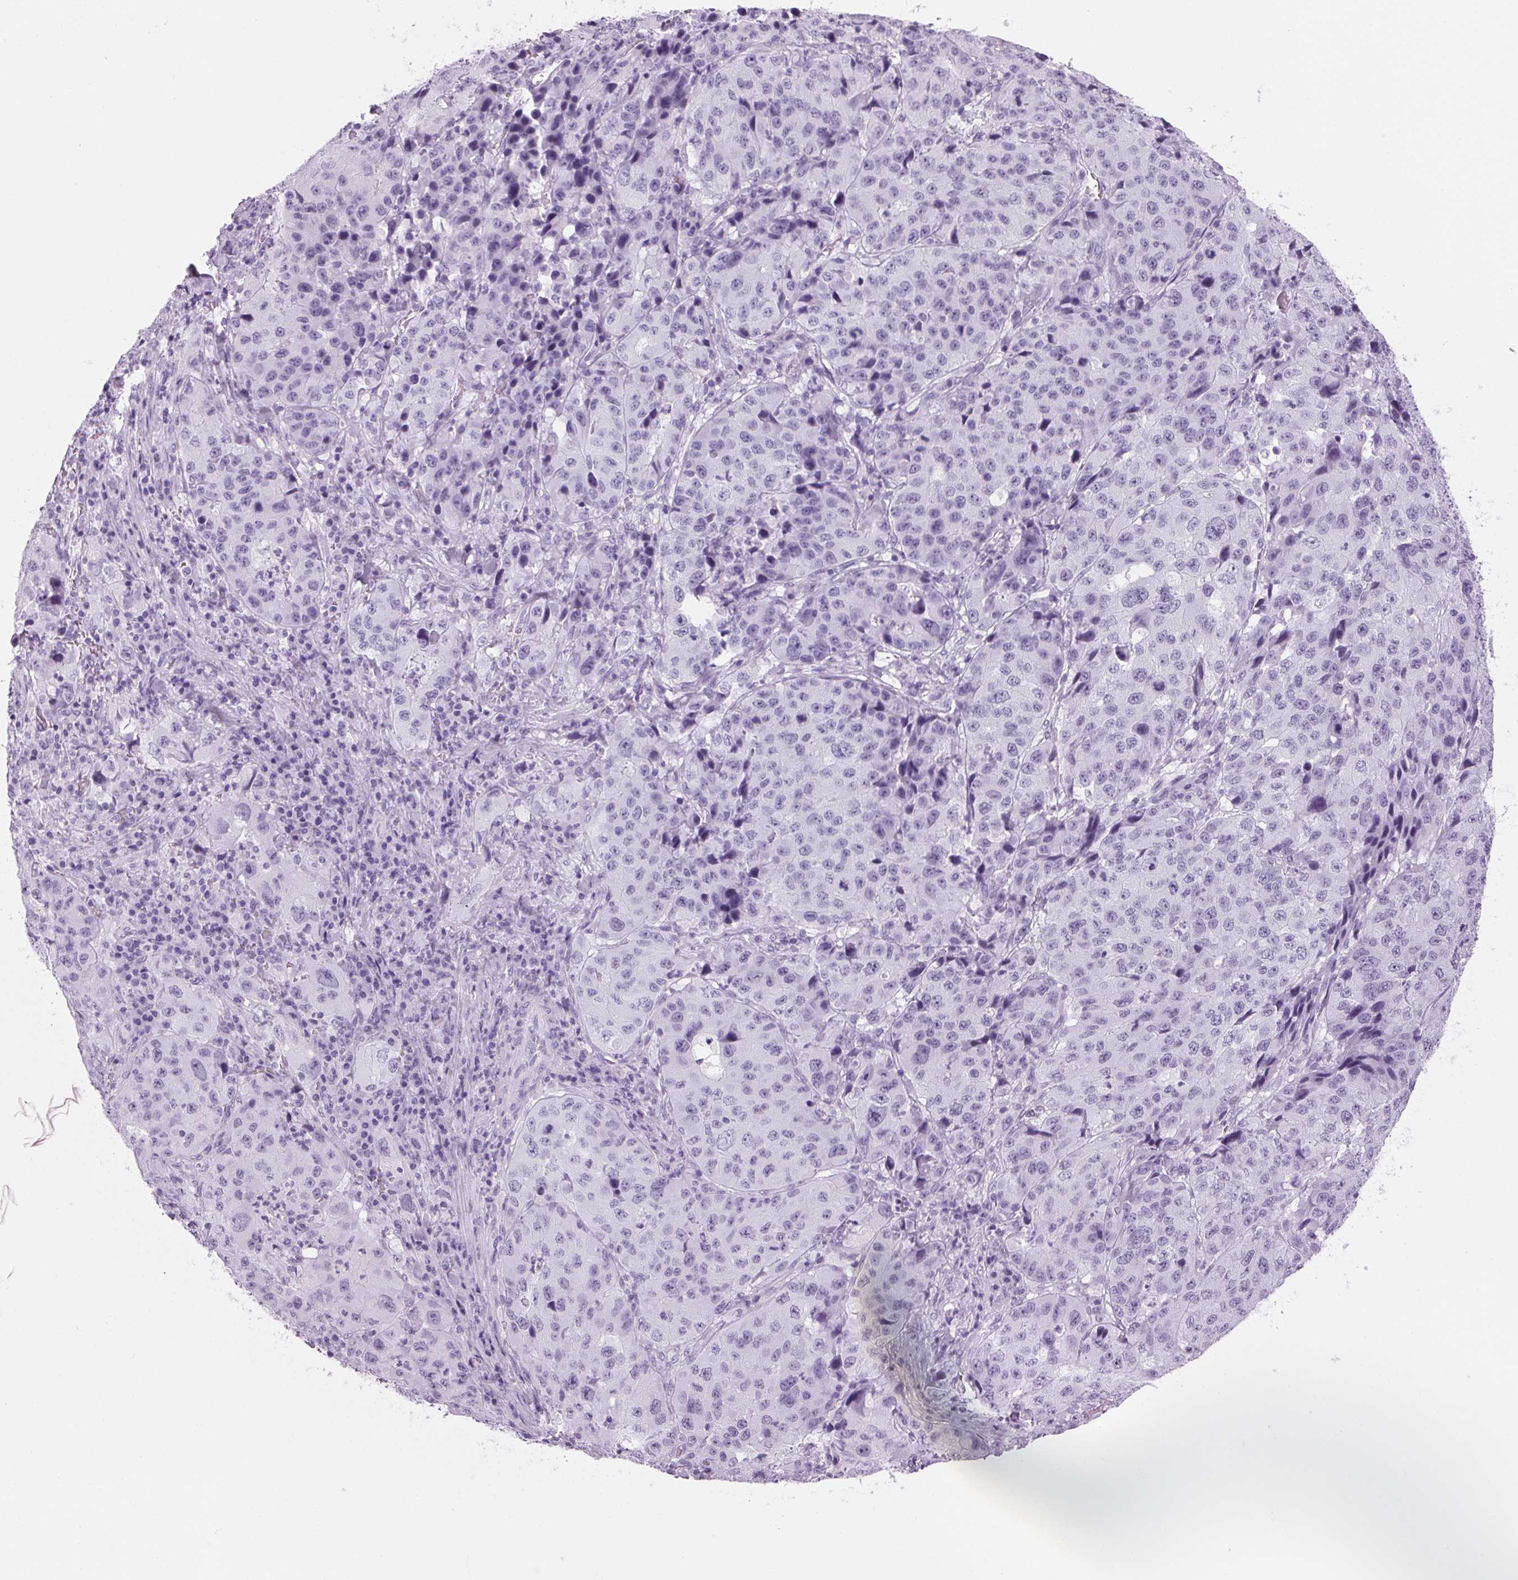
{"staining": {"intensity": "negative", "quantity": "none", "location": "none"}, "tissue": "stomach cancer", "cell_type": "Tumor cells", "image_type": "cancer", "snomed": [{"axis": "morphology", "description": "Adenocarcinoma, NOS"}, {"axis": "topography", "description": "Stomach"}], "caption": "Immunohistochemistry micrograph of neoplastic tissue: human adenocarcinoma (stomach) stained with DAB (3,3'-diaminobenzidine) reveals no significant protein positivity in tumor cells.", "gene": "ADAM20", "patient": {"sex": "male", "age": 71}}